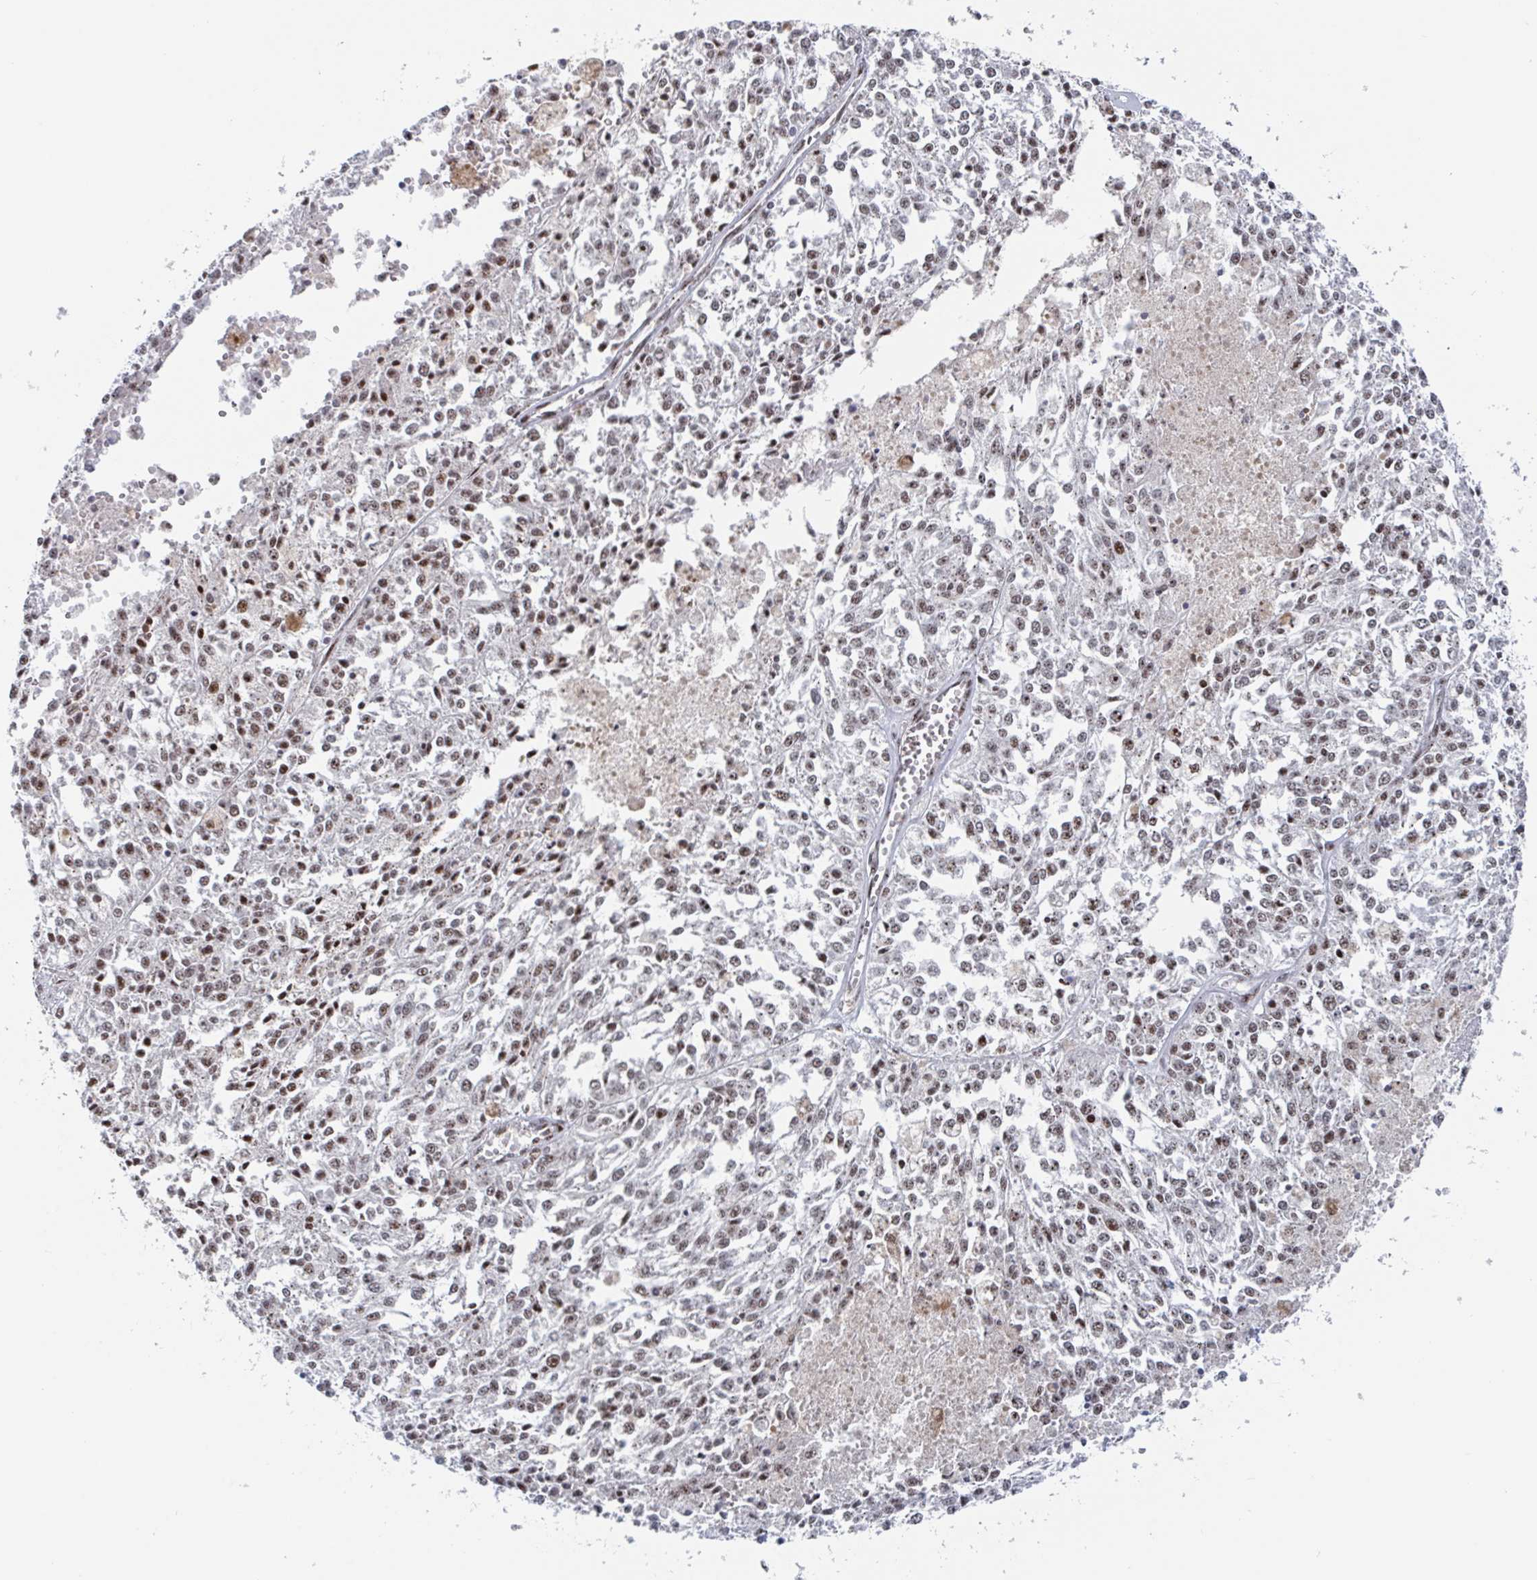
{"staining": {"intensity": "moderate", "quantity": ">75%", "location": "nuclear"}, "tissue": "melanoma", "cell_type": "Tumor cells", "image_type": "cancer", "snomed": [{"axis": "morphology", "description": "Malignant melanoma, NOS"}, {"axis": "topography", "description": "Skin"}], "caption": "Immunohistochemistry (IHC) of malignant melanoma displays medium levels of moderate nuclear positivity in about >75% of tumor cells.", "gene": "RNF212", "patient": {"sex": "female", "age": 64}}